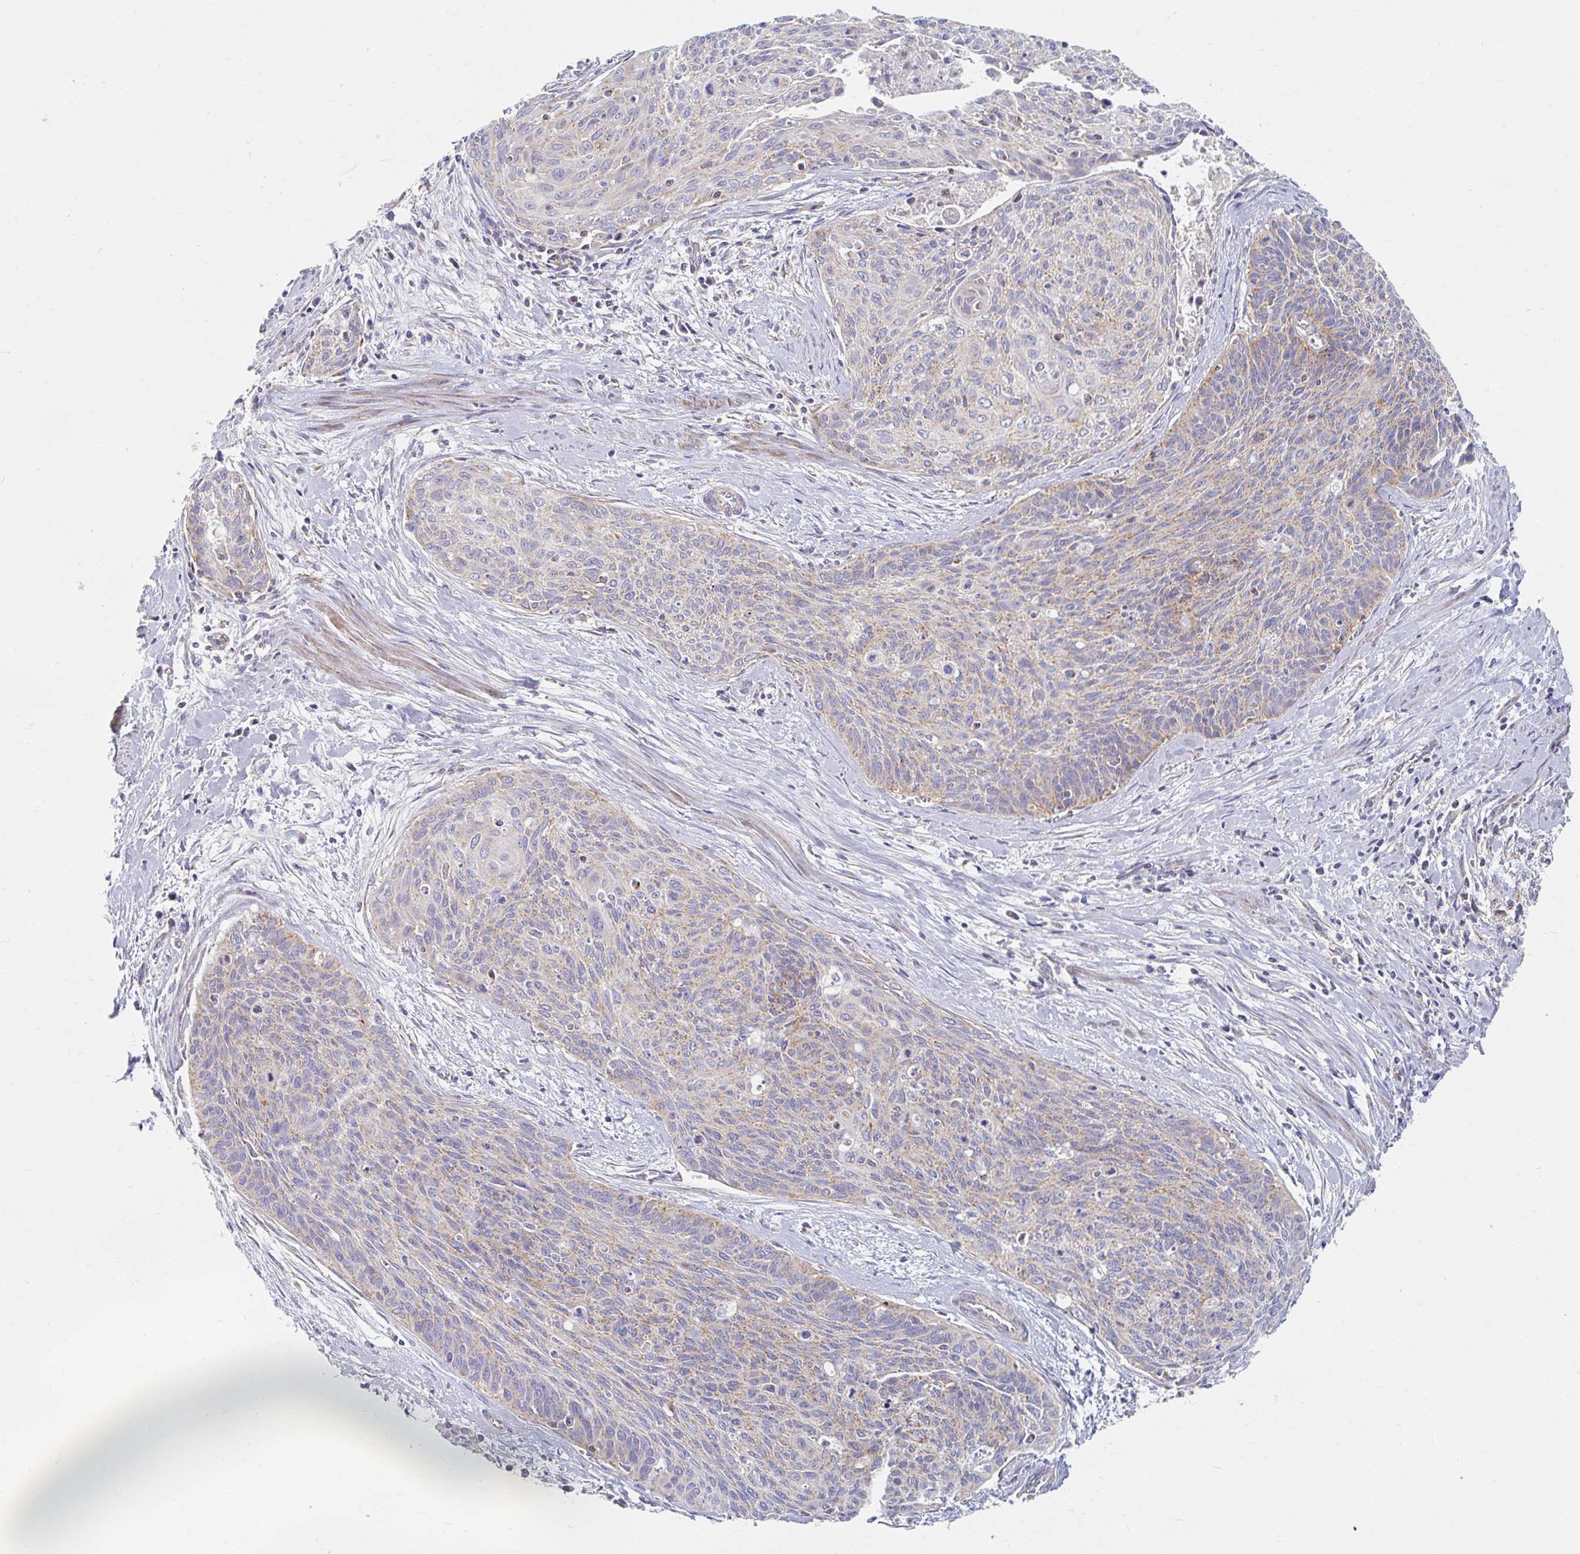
{"staining": {"intensity": "weak", "quantity": "<25%", "location": "cytoplasmic/membranous"}, "tissue": "cervical cancer", "cell_type": "Tumor cells", "image_type": "cancer", "snomed": [{"axis": "morphology", "description": "Squamous cell carcinoma, NOS"}, {"axis": "topography", "description": "Cervix"}], "caption": "Immunohistochemistry (IHC) micrograph of human cervical cancer stained for a protein (brown), which shows no expression in tumor cells.", "gene": "MAVS", "patient": {"sex": "female", "age": 55}}